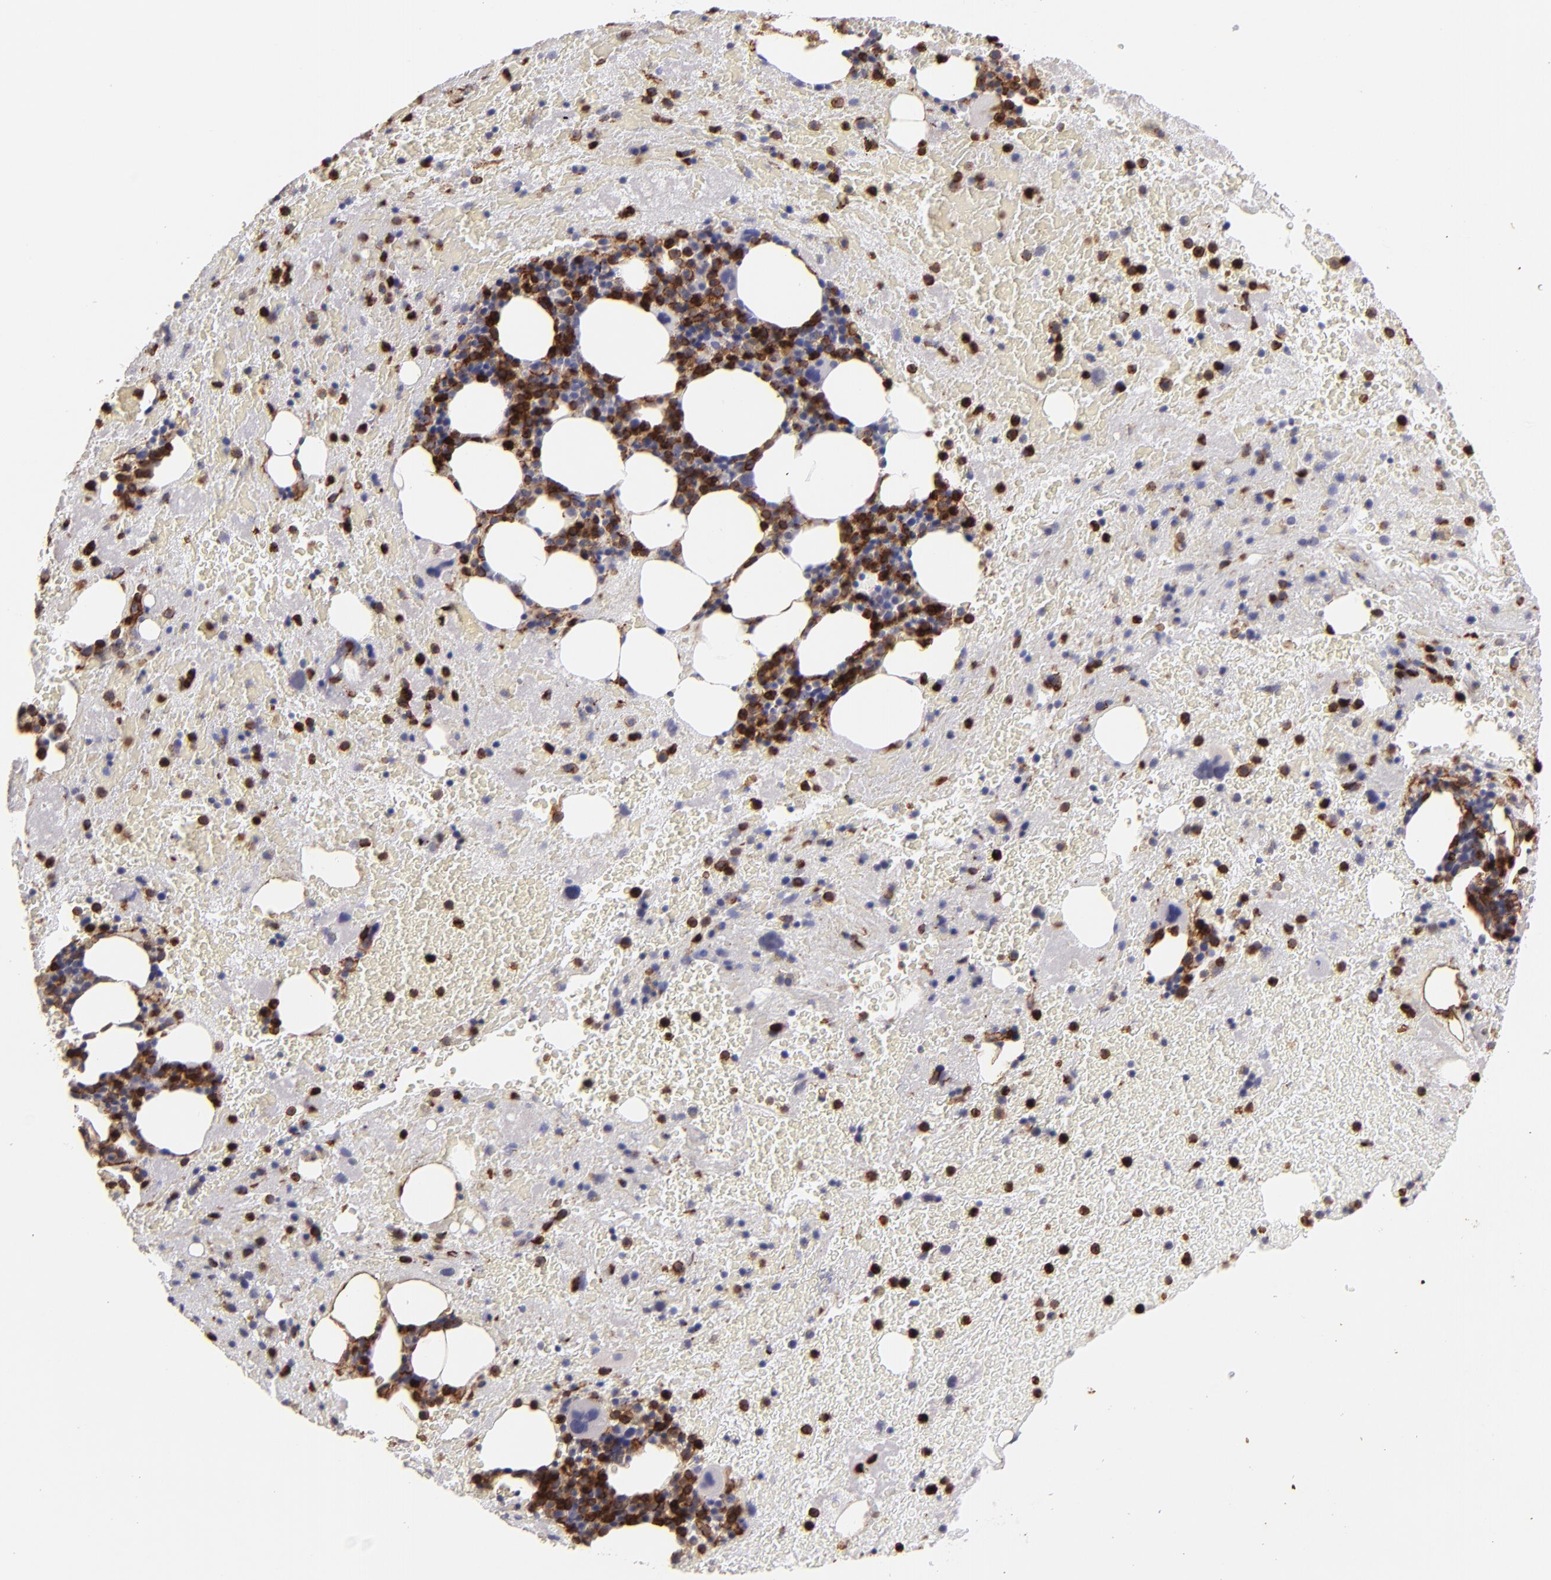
{"staining": {"intensity": "strong", "quantity": "<25%", "location": "cytoplasmic/membranous,nuclear"}, "tissue": "bone marrow", "cell_type": "Hematopoietic cells", "image_type": "normal", "snomed": [{"axis": "morphology", "description": "Normal tissue, NOS"}, {"axis": "topography", "description": "Bone marrow"}], "caption": "Protein staining demonstrates strong cytoplasmic/membranous,nuclear staining in approximately <25% of hematopoietic cells in unremarkable bone marrow.", "gene": "DYSF", "patient": {"sex": "male", "age": 76}}